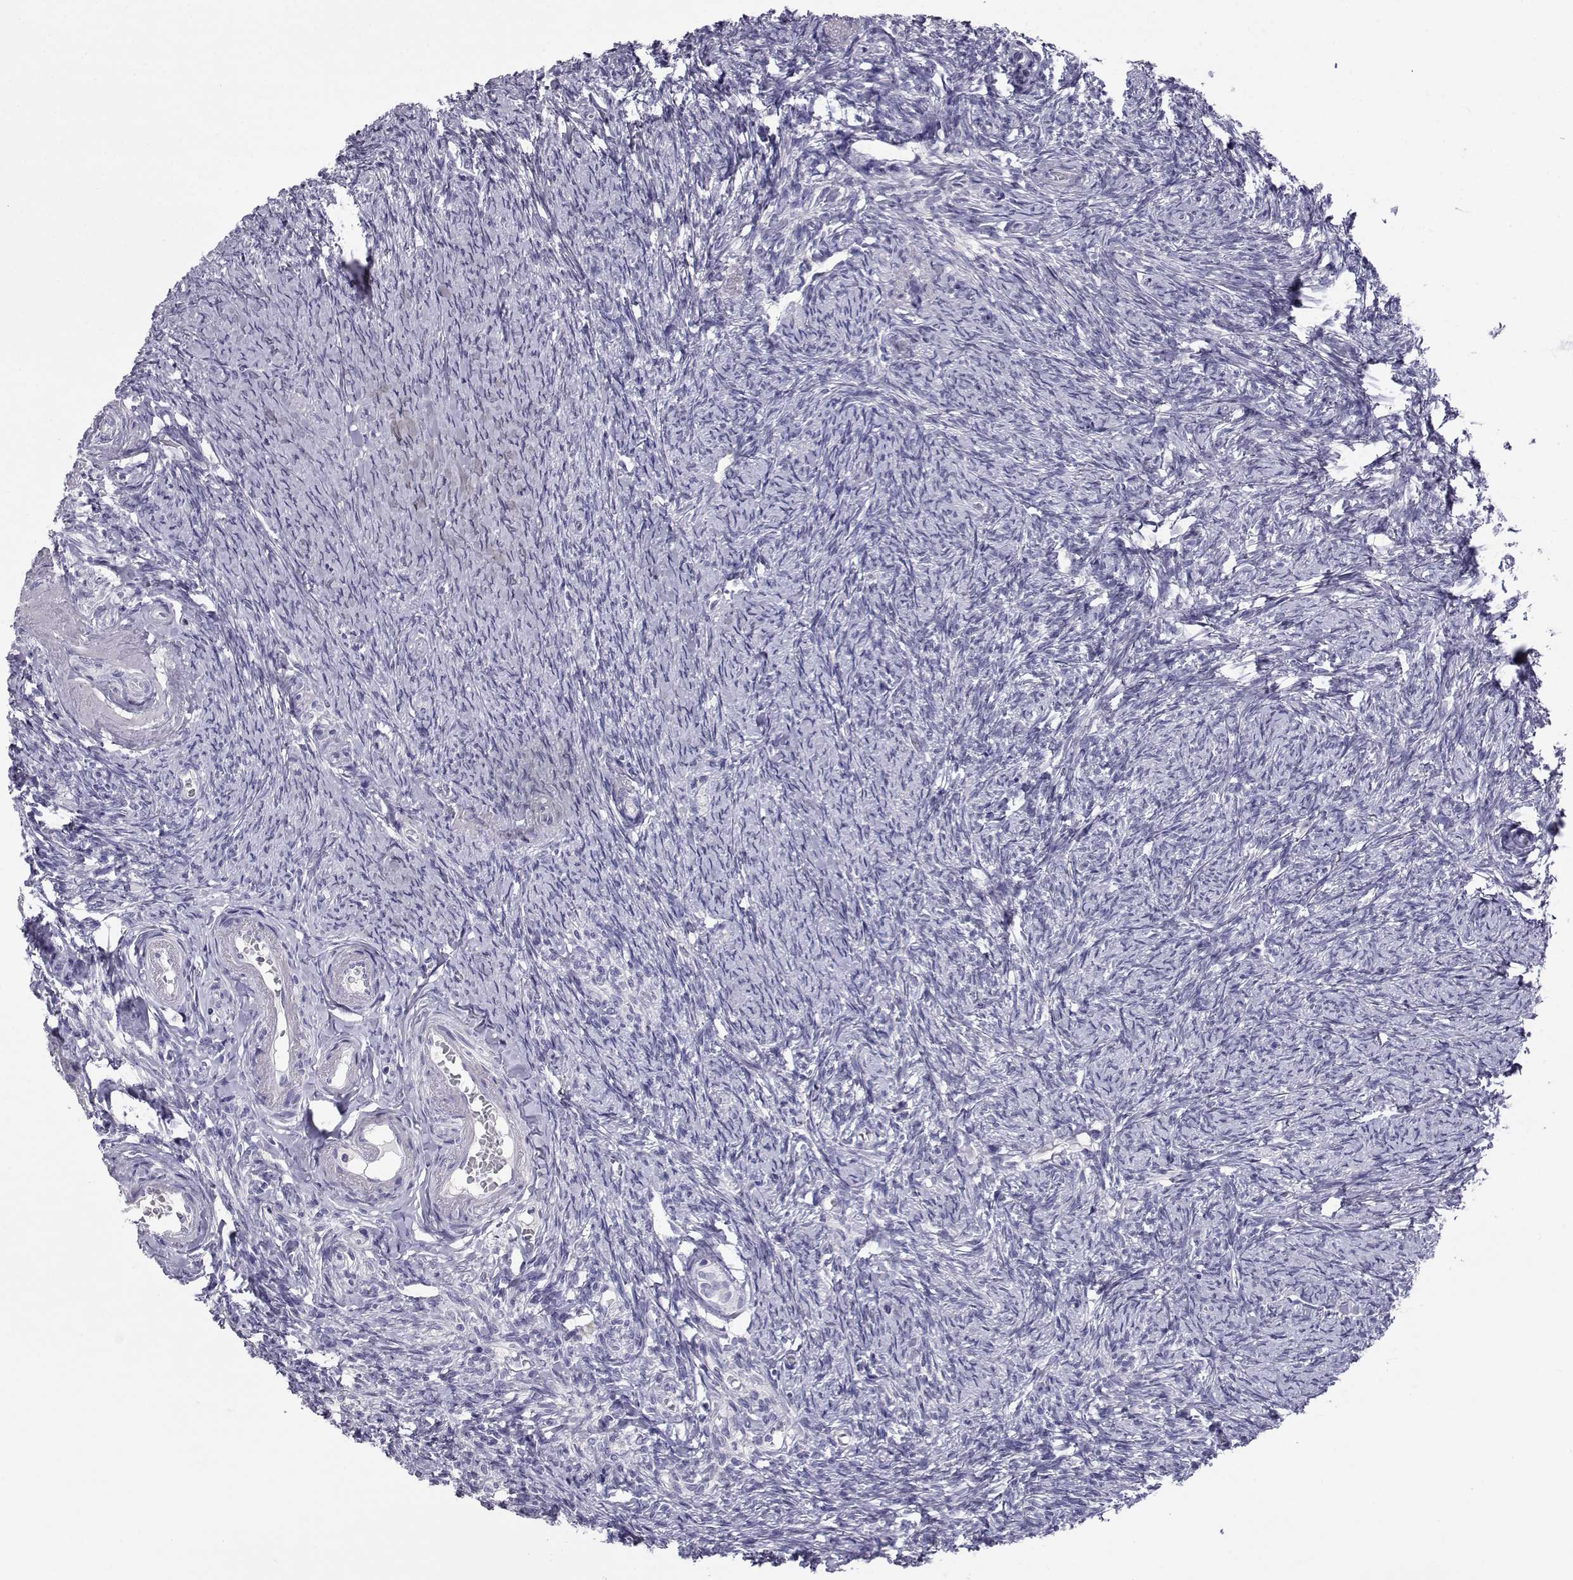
{"staining": {"intensity": "negative", "quantity": "none", "location": "none"}, "tissue": "ovary", "cell_type": "Ovarian stroma cells", "image_type": "normal", "snomed": [{"axis": "morphology", "description": "Normal tissue, NOS"}, {"axis": "topography", "description": "Ovary"}], "caption": "DAB immunohistochemical staining of benign ovary displays no significant expression in ovarian stroma cells.", "gene": "SLC6A3", "patient": {"sex": "female", "age": 72}}